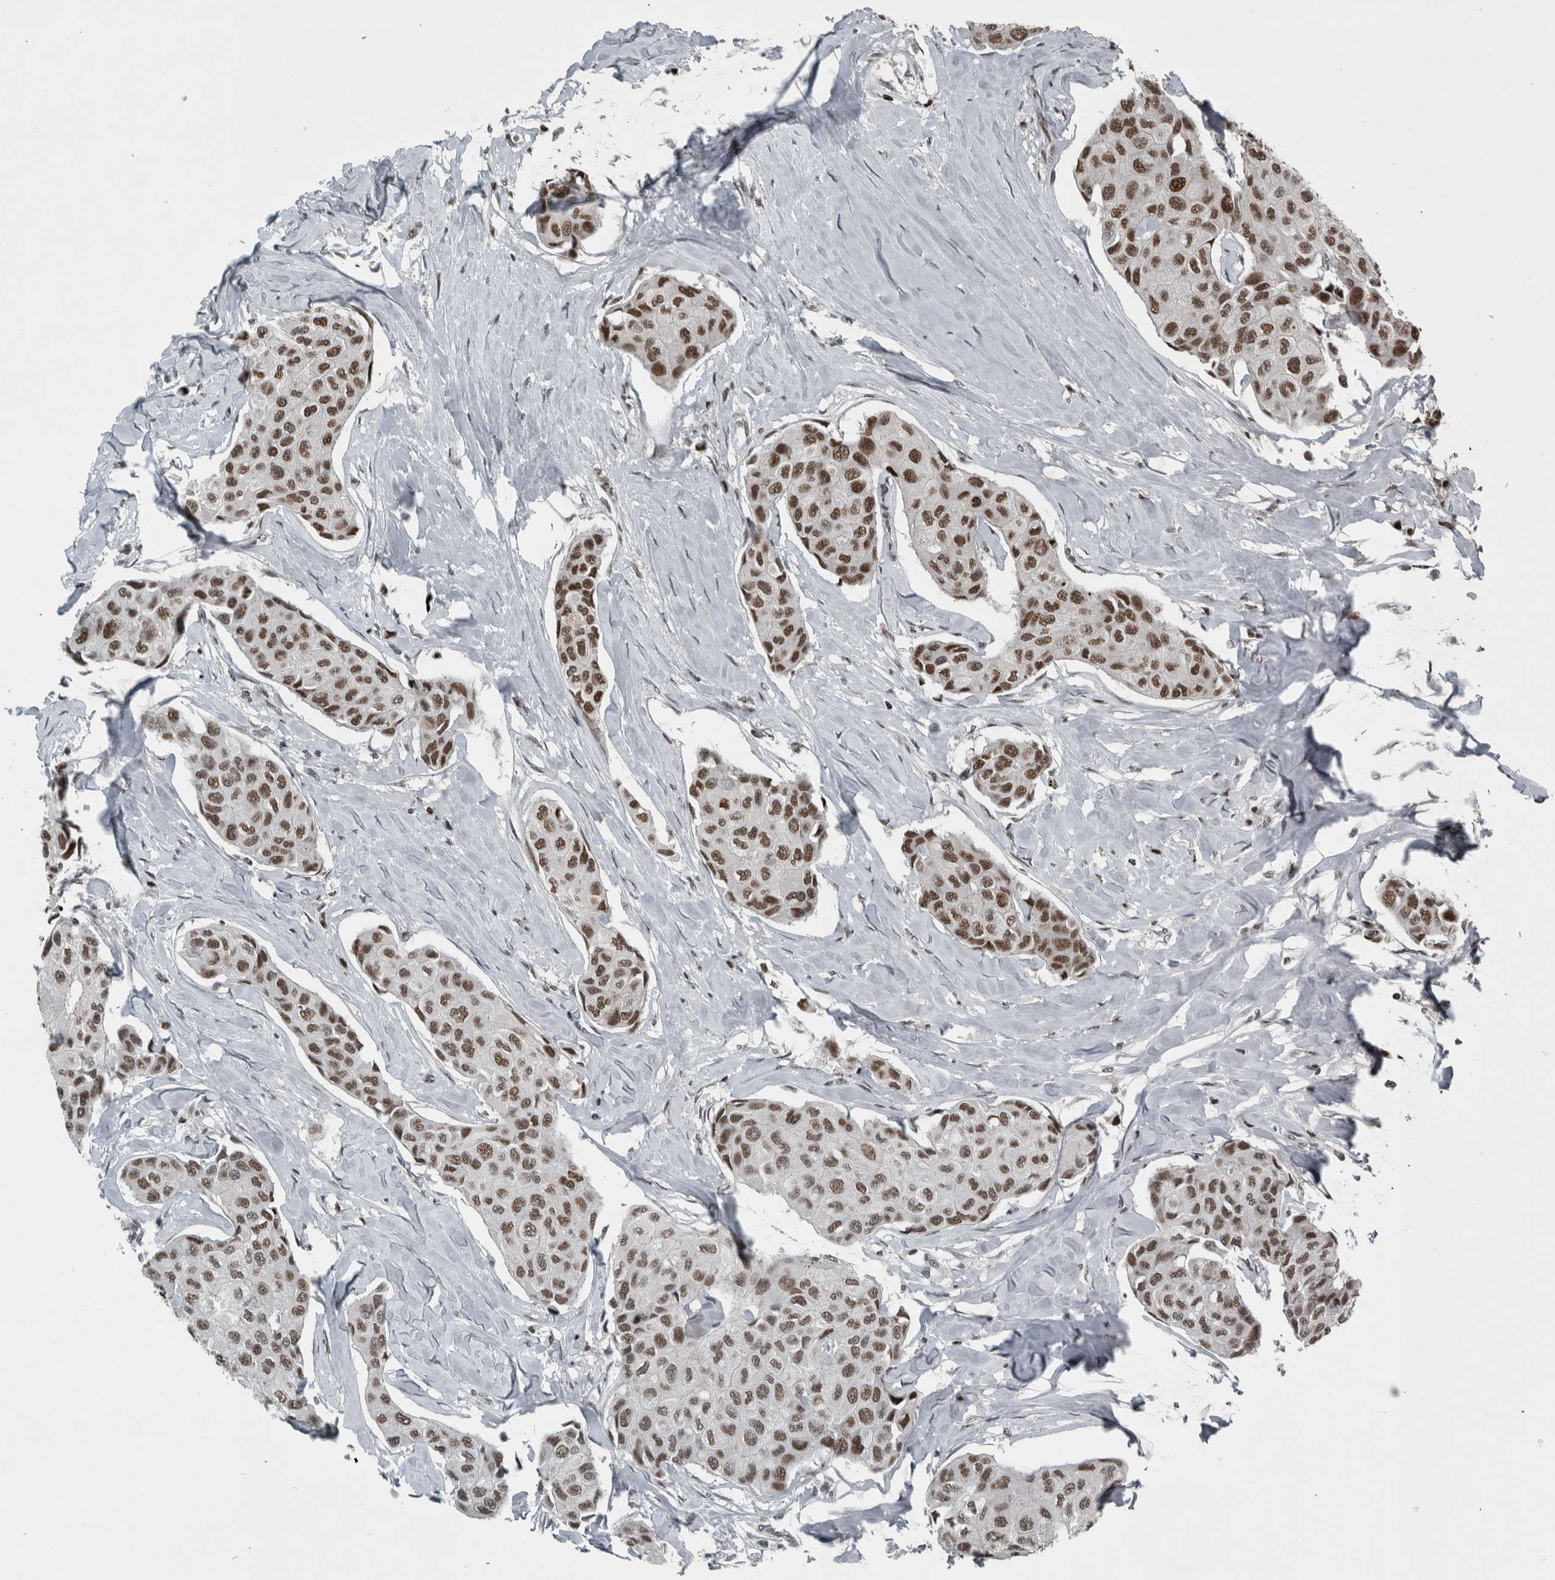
{"staining": {"intensity": "moderate", "quantity": ">75%", "location": "nuclear"}, "tissue": "breast cancer", "cell_type": "Tumor cells", "image_type": "cancer", "snomed": [{"axis": "morphology", "description": "Duct carcinoma"}, {"axis": "topography", "description": "Breast"}], "caption": "Immunohistochemical staining of infiltrating ductal carcinoma (breast) displays moderate nuclear protein positivity in approximately >75% of tumor cells.", "gene": "UNC50", "patient": {"sex": "female", "age": 80}}